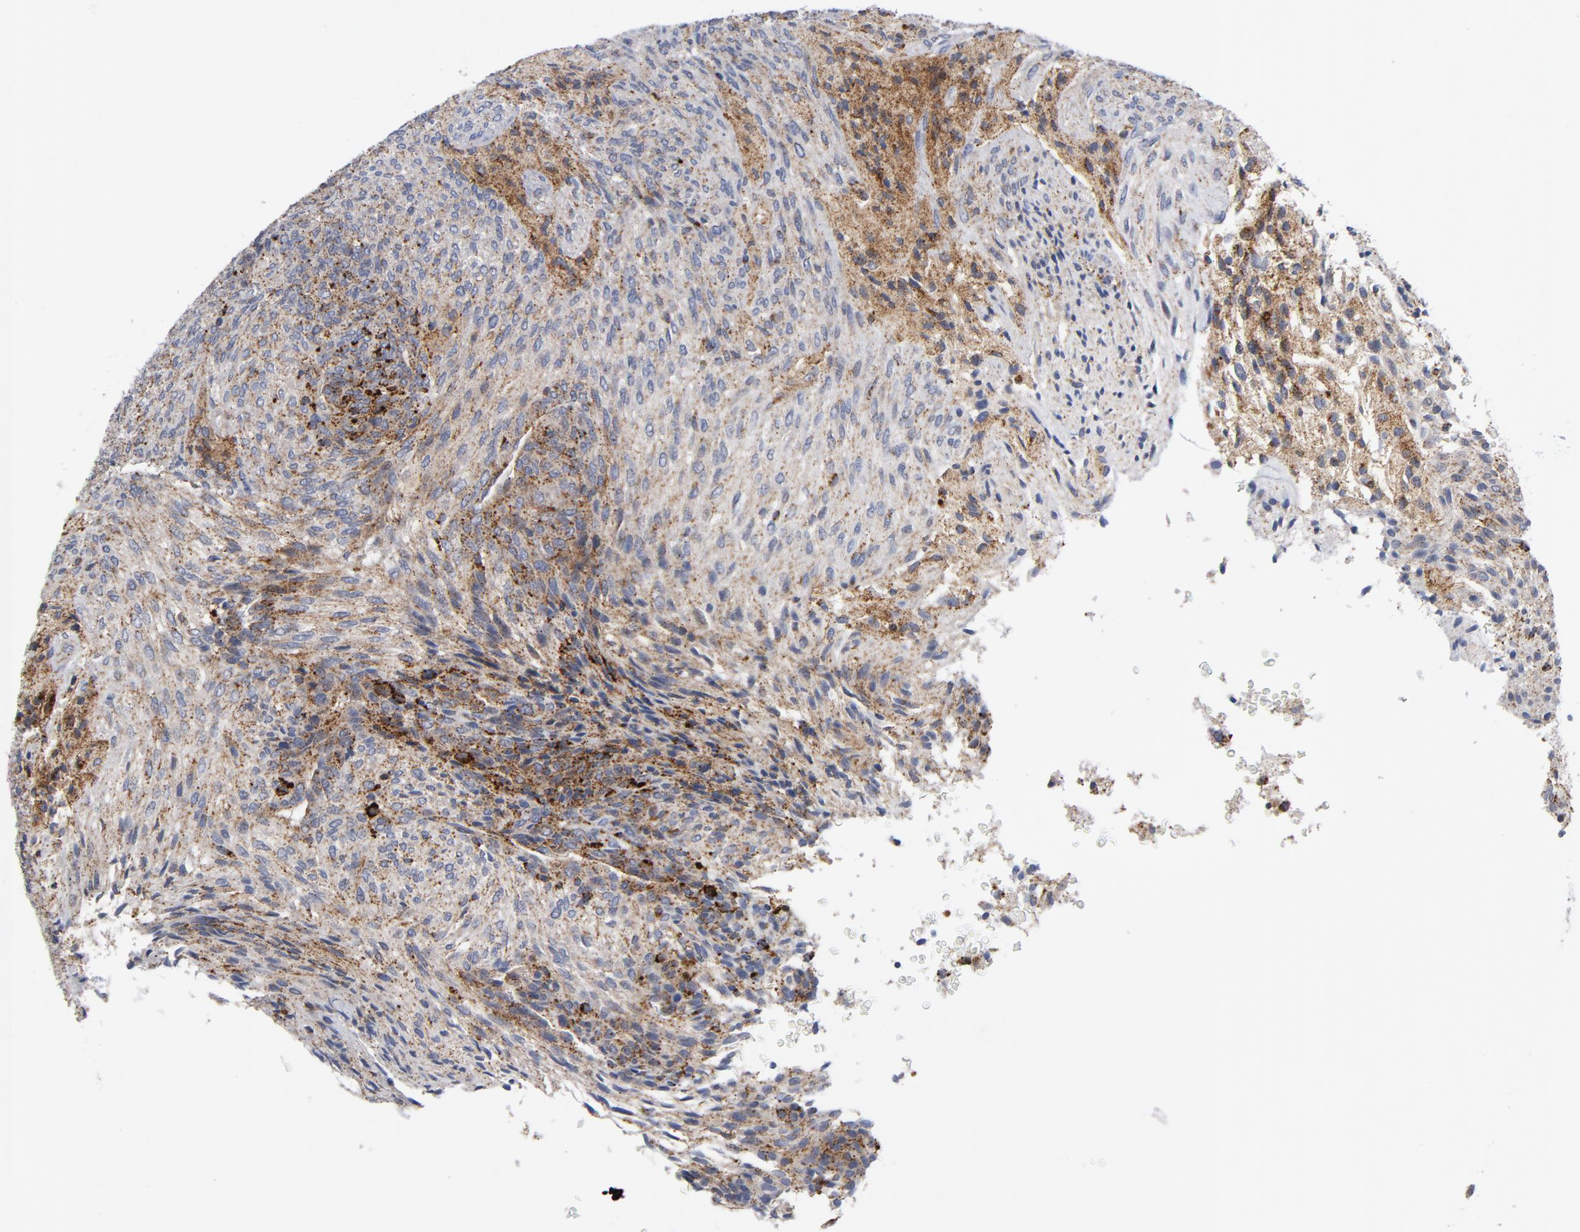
{"staining": {"intensity": "moderate", "quantity": "25%-75%", "location": "cytoplasmic/membranous"}, "tissue": "glioma", "cell_type": "Tumor cells", "image_type": "cancer", "snomed": [{"axis": "morphology", "description": "Glioma, malignant, High grade"}, {"axis": "topography", "description": "Cerebral cortex"}], "caption": "Malignant glioma (high-grade) was stained to show a protein in brown. There is medium levels of moderate cytoplasmic/membranous staining in approximately 25%-75% of tumor cells. Immunohistochemistry stains the protein of interest in brown and the nuclei are stained blue.", "gene": "AKT2", "patient": {"sex": "female", "age": 55}}